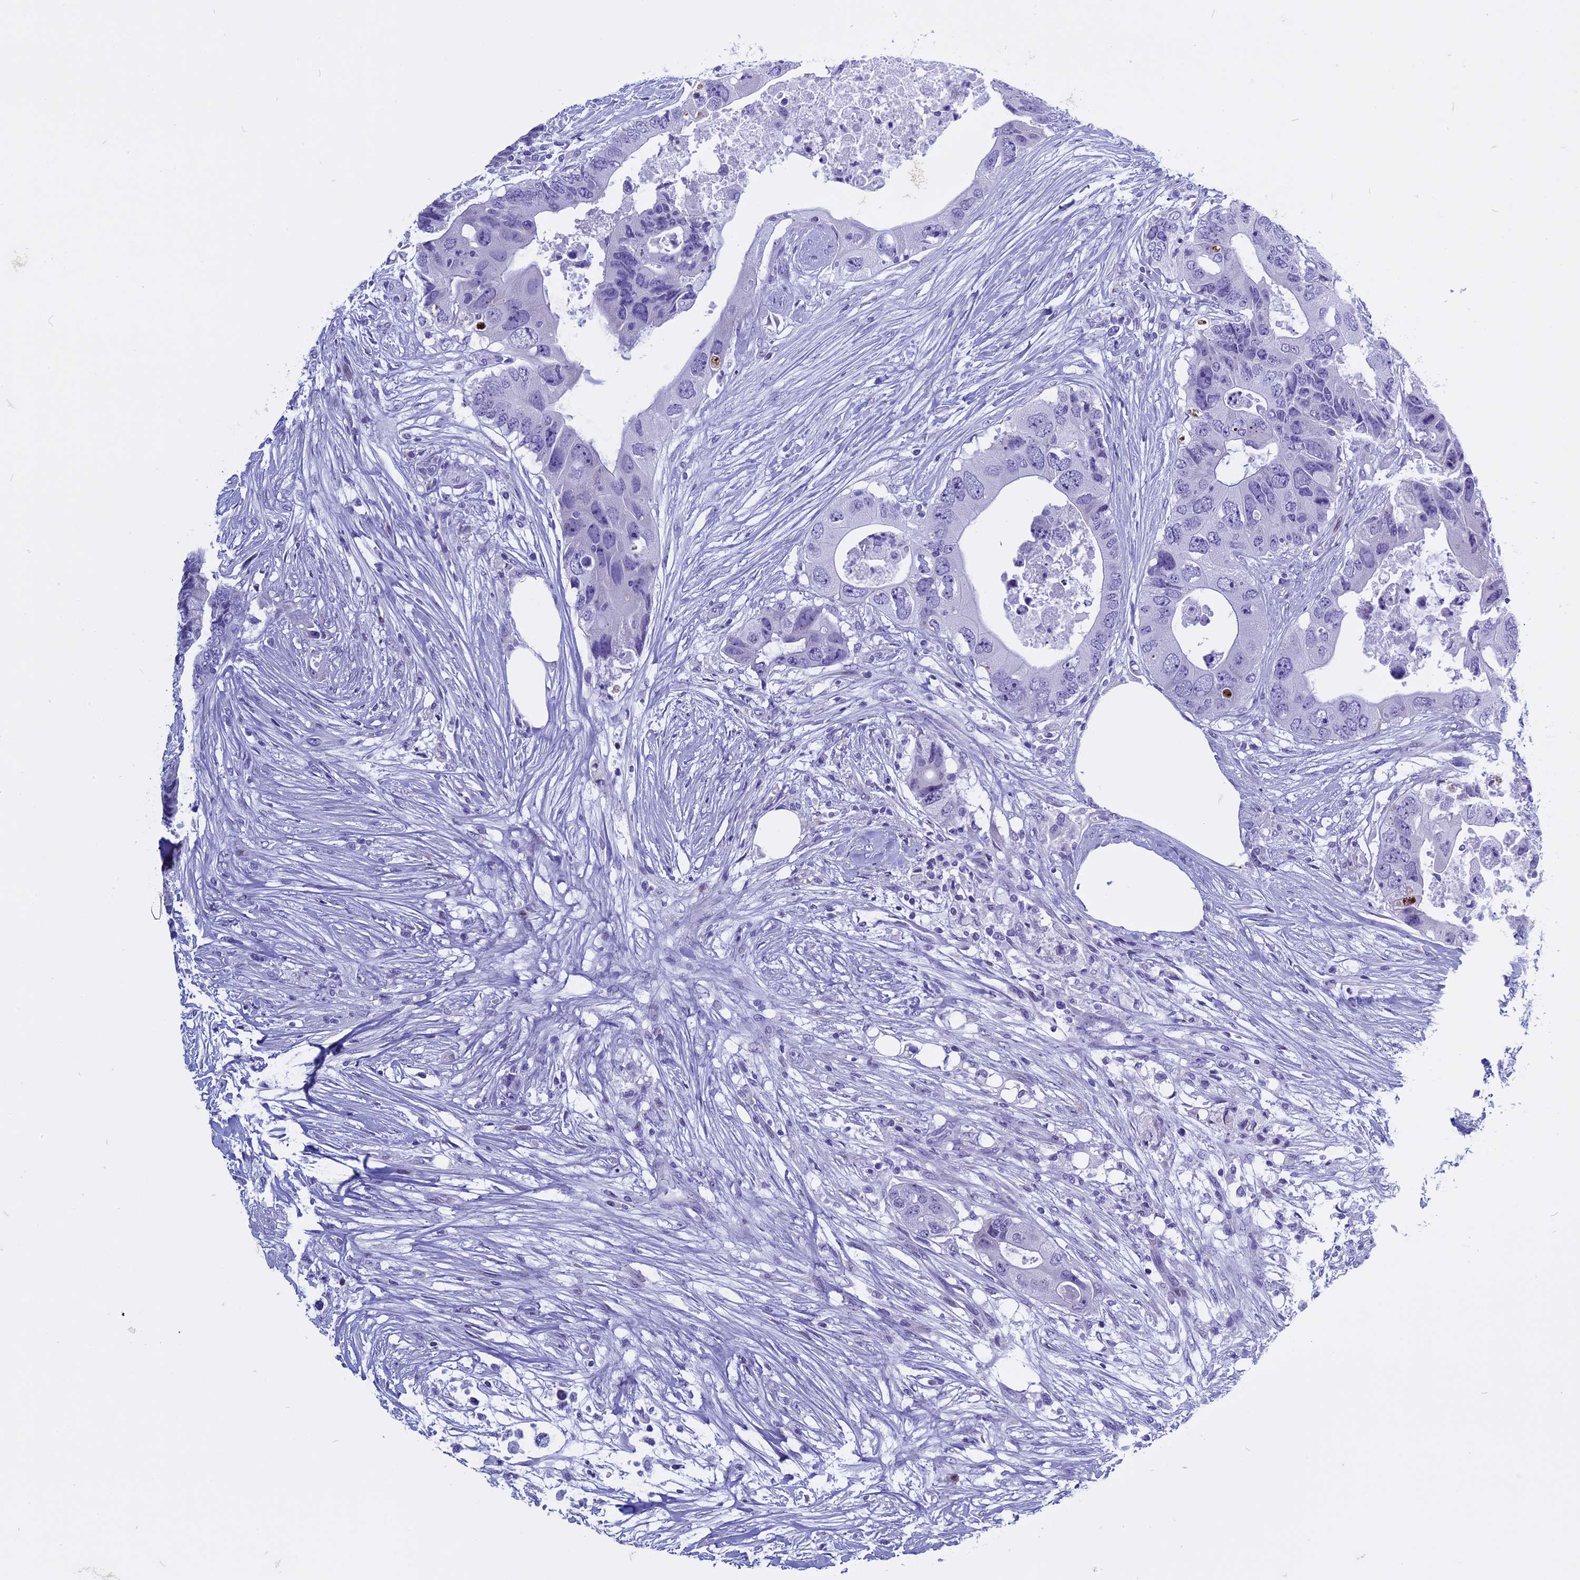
{"staining": {"intensity": "negative", "quantity": "none", "location": "none"}, "tissue": "colorectal cancer", "cell_type": "Tumor cells", "image_type": "cancer", "snomed": [{"axis": "morphology", "description": "Adenocarcinoma, NOS"}, {"axis": "topography", "description": "Colon"}], "caption": "Immunohistochemistry image of neoplastic tissue: adenocarcinoma (colorectal) stained with DAB reveals no significant protein expression in tumor cells.", "gene": "KCTD21", "patient": {"sex": "male", "age": 71}}